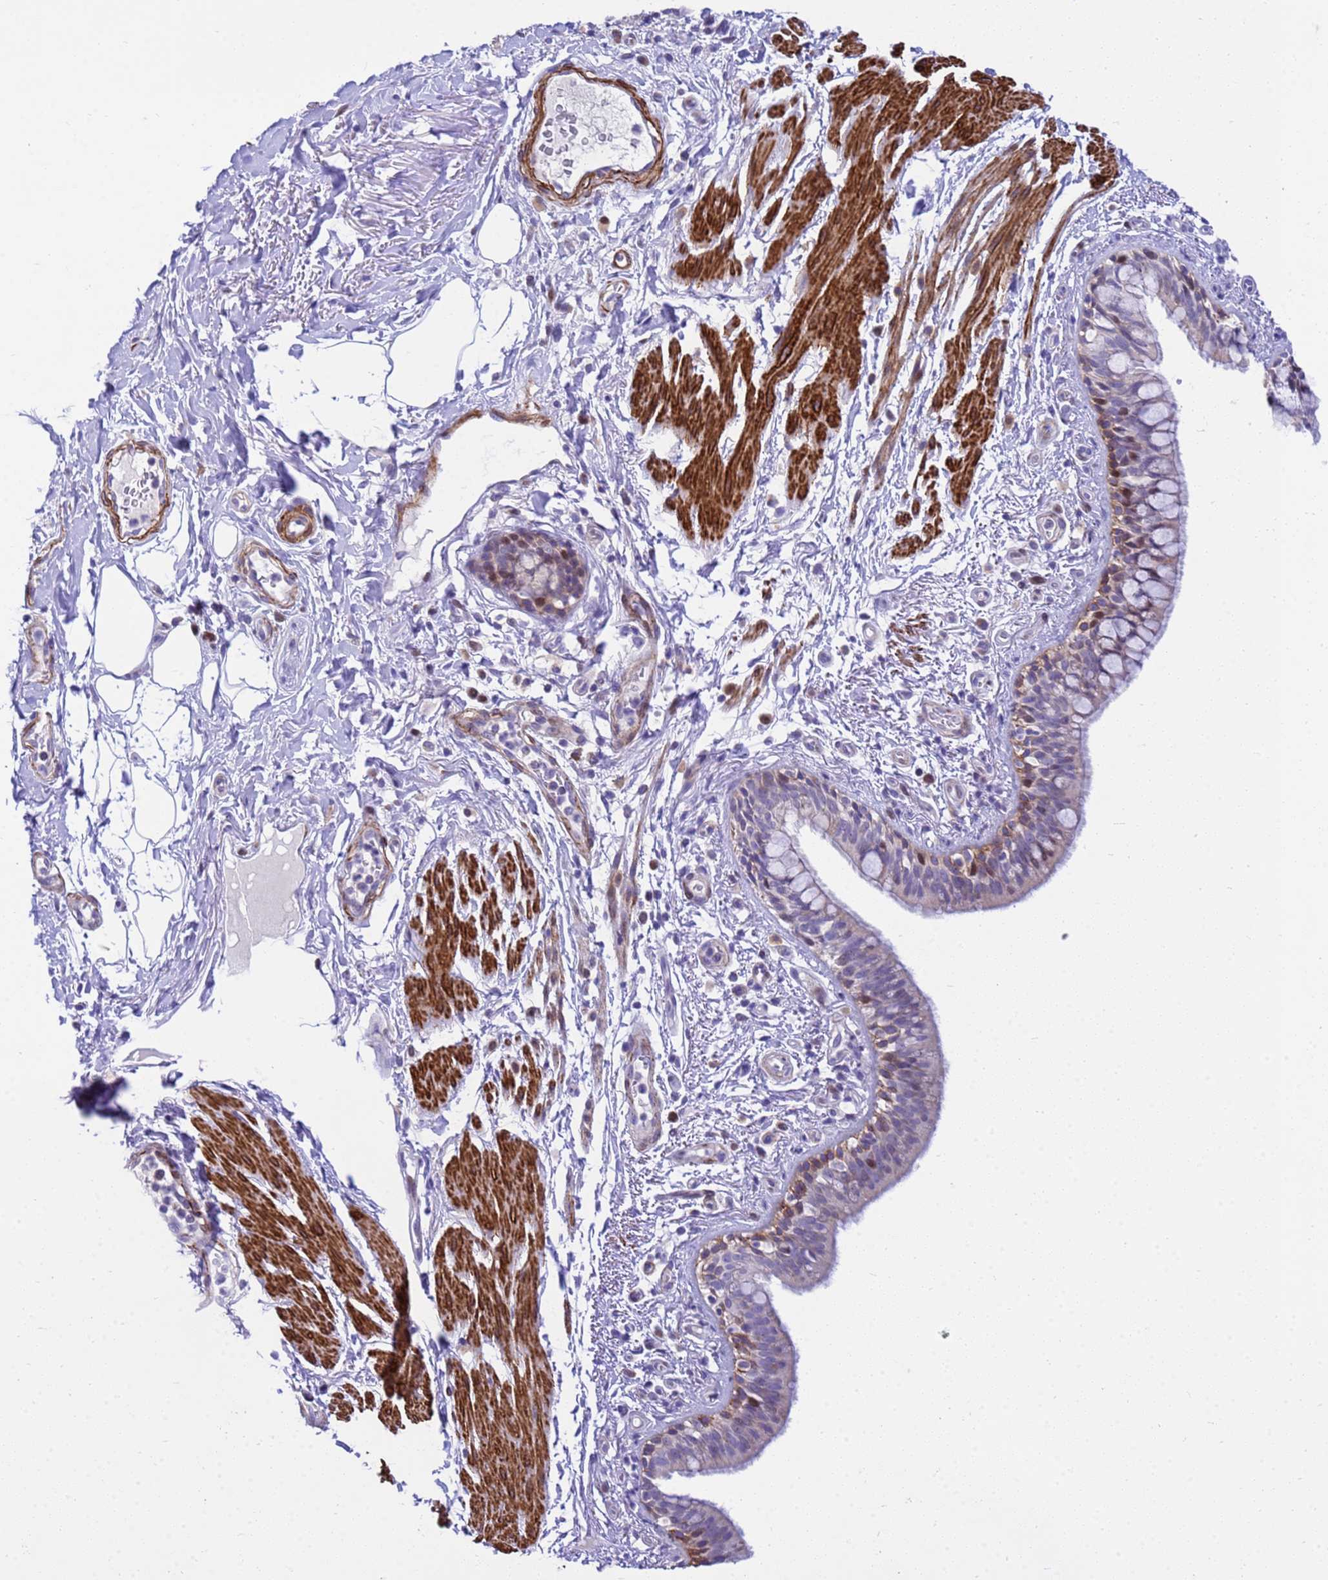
{"staining": {"intensity": "moderate", "quantity": "<25%", "location": "cytoplasmic/membranous"}, "tissue": "bronchus", "cell_type": "Respiratory epithelial cells", "image_type": "normal", "snomed": [{"axis": "morphology", "description": "Normal tissue, NOS"}, {"axis": "morphology", "description": "Neoplasm, uncertain whether benign or malignant"}, {"axis": "topography", "description": "Bronchus"}, {"axis": "topography", "description": "Lung"}], "caption": "Bronchus stained for a protein (brown) exhibits moderate cytoplasmic/membranous positive expression in approximately <25% of respiratory epithelial cells.", "gene": "P2RX7", "patient": {"sex": "male", "age": 55}}